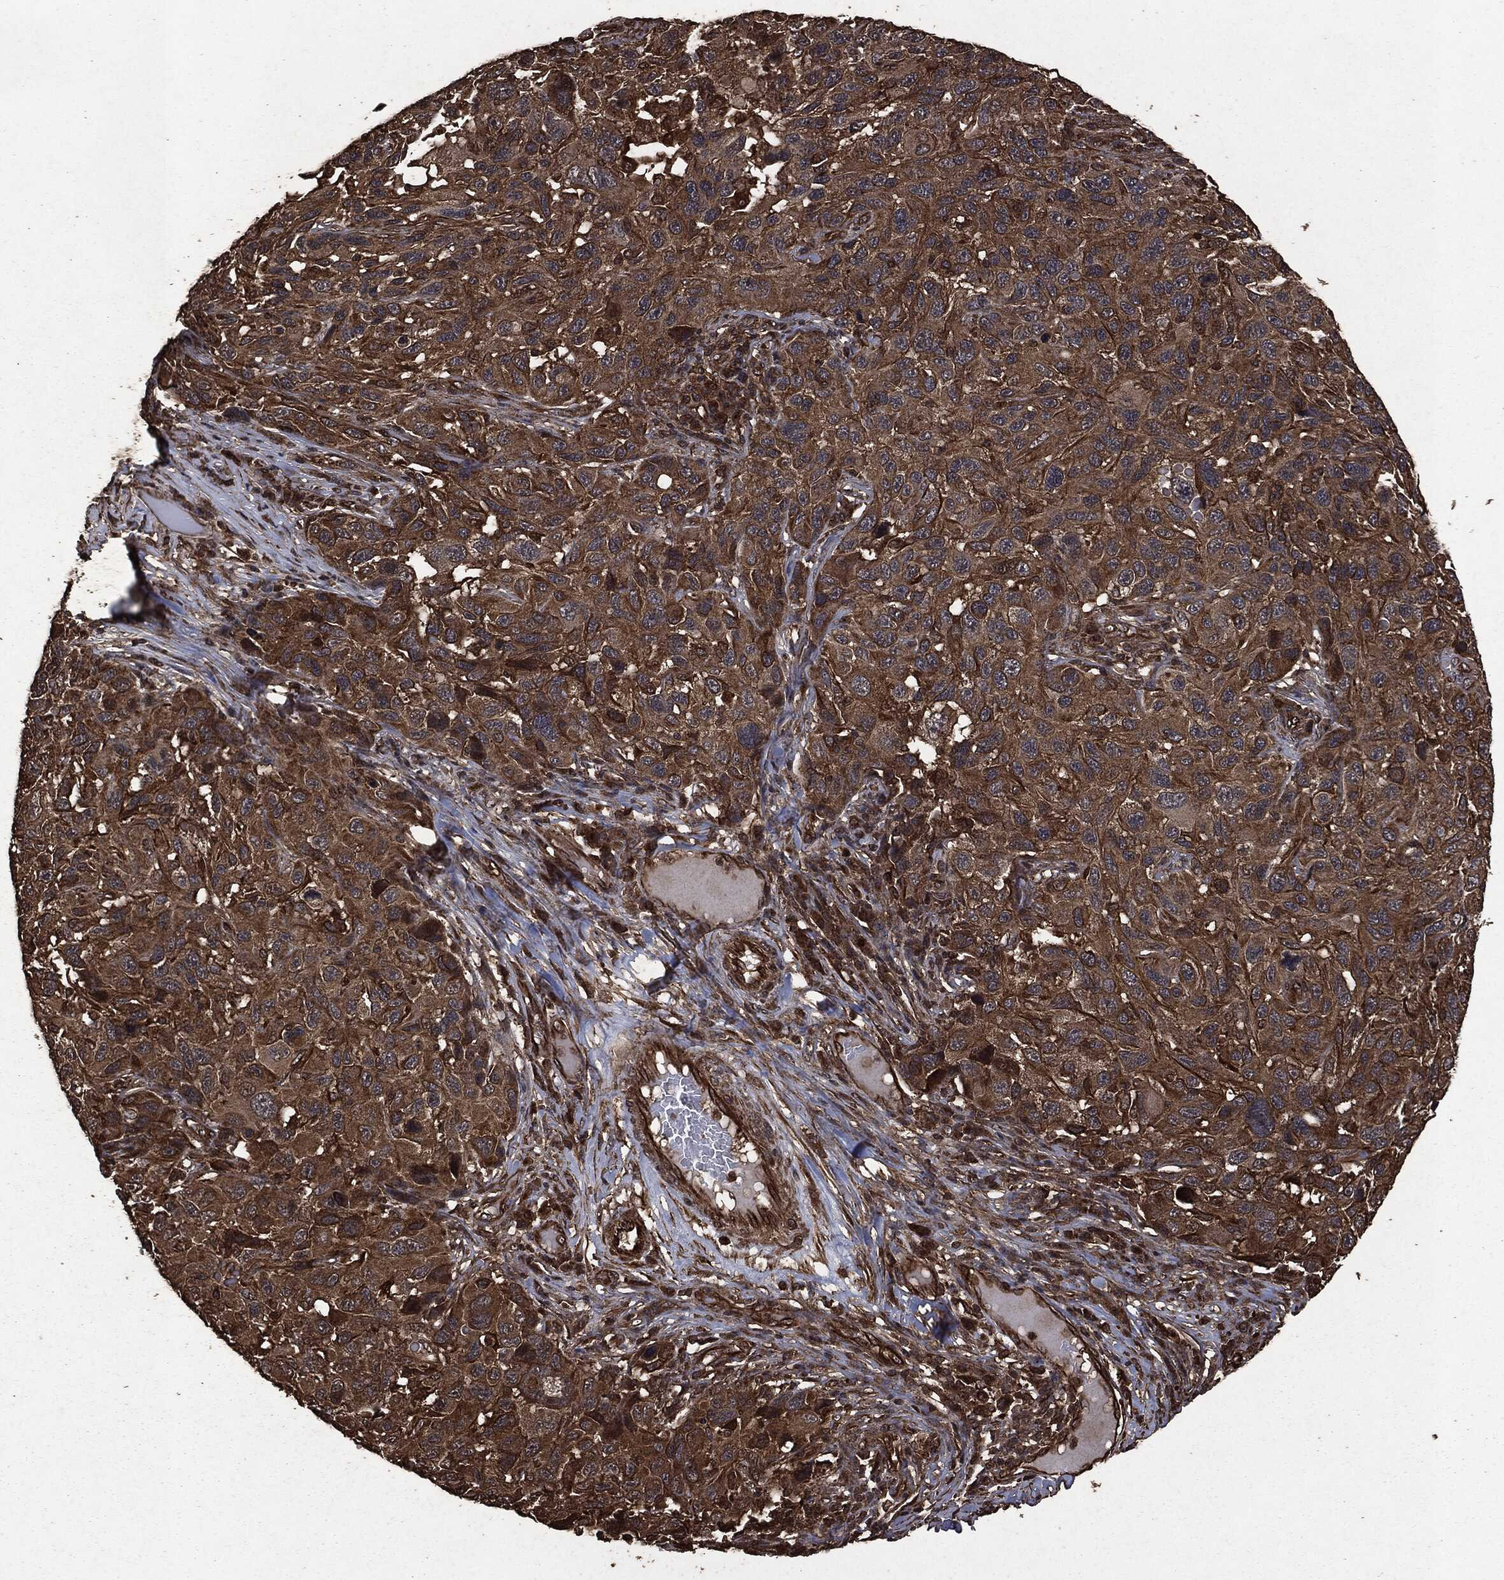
{"staining": {"intensity": "strong", "quantity": "25%-75%", "location": "cytoplasmic/membranous"}, "tissue": "melanoma", "cell_type": "Tumor cells", "image_type": "cancer", "snomed": [{"axis": "morphology", "description": "Malignant melanoma, NOS"}, {"axis": "topography", "description": "Skin"}], "caption": "IHC (DAB (3,3'-diaminobenzidine)) staining of melanoma displays strong cytoplasmic/membranous protein staining in approximately 25%-75% of tumor cells. (IHC, brightfield microscopy, high magnification).", "gene": "HRAS", "patient": {"sex": "male", "age": 53}}